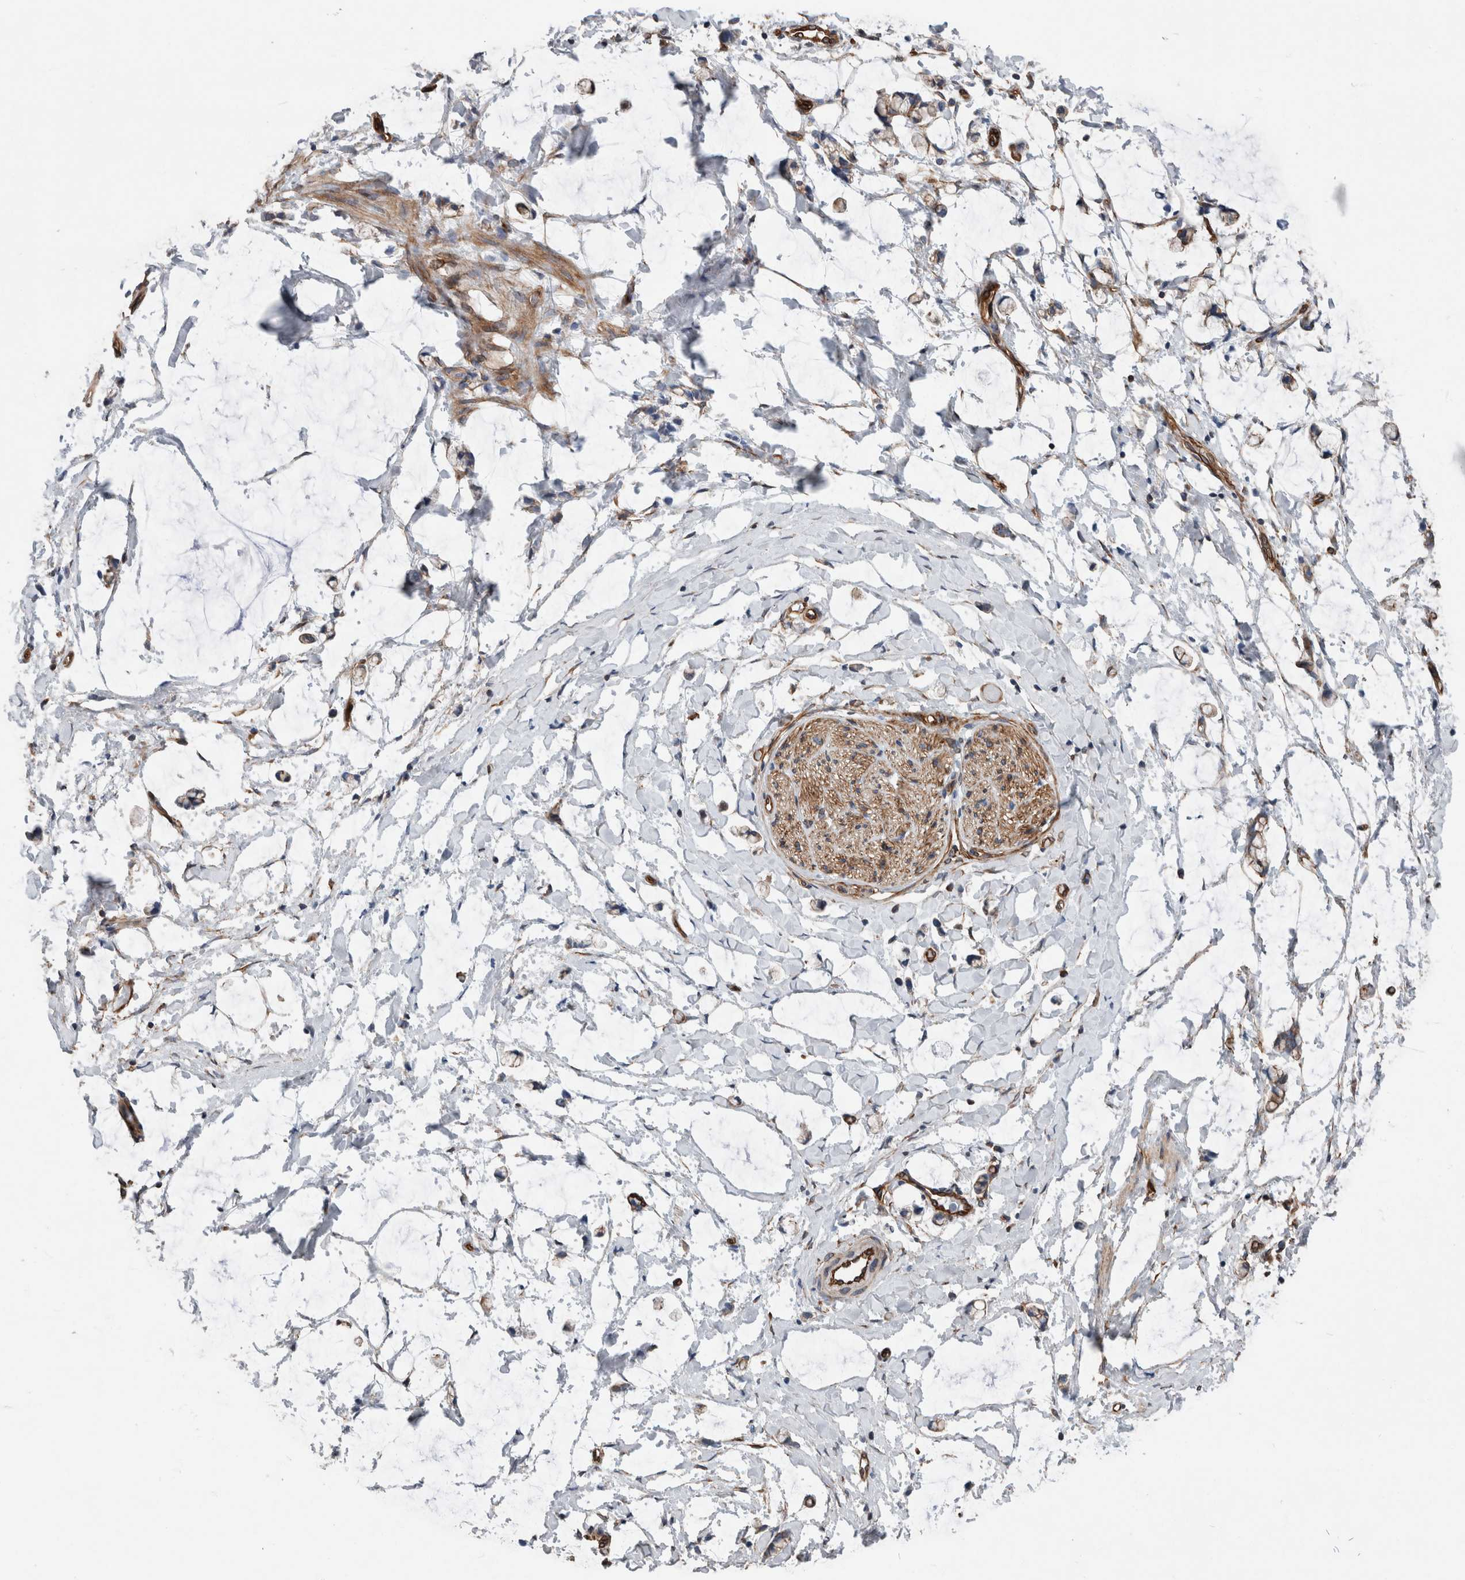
{"staining": {"intensity": "strong", "quantity": ">75%", "location": "cytoplasmic/membranous"}, "tissue": "adipose tissue", "cell_type": "Adipocytes", "image_type": "normal", "snomed": [{"axis": "morphology", "description": "Normal tissue, NOS"}, {"axis": "morphology", "description": "Adenocarcinoma, NOS"}, {"axis": "topography", "description": "Colon"}, {"axis": "topography", "description": "Peripheral nerve tissue"}], "caption": "IHC image of normal adipose tissue stained for a protein (brown), which exhibits high levels of strong cytoplasmic/membranous staining in about >75% of adipocytes.", "gene": "PLEC", "patient": {"sex": "male", "age": 14}}